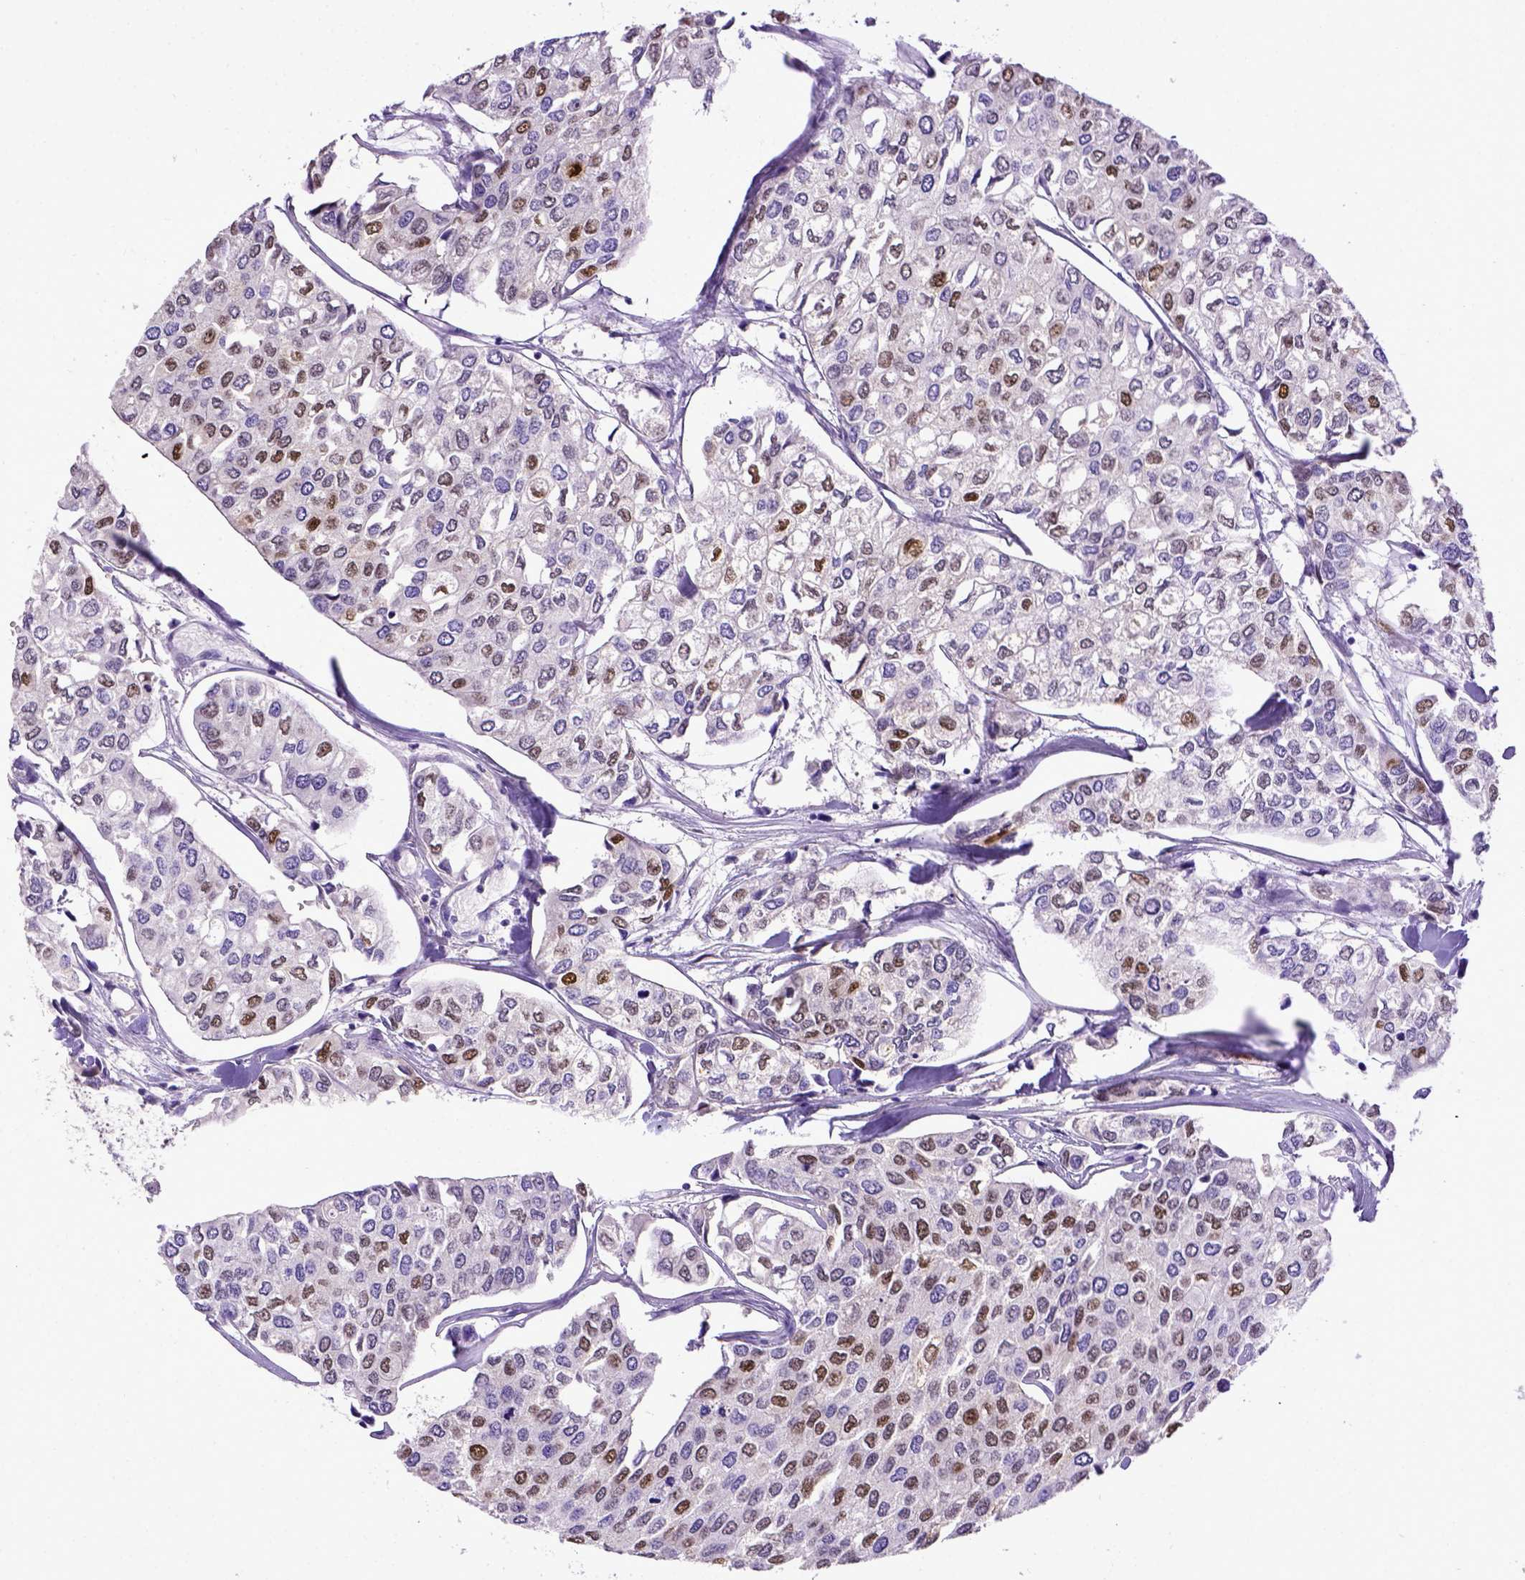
{"staining": {"intensity": "moderate", "quantity": "25%-75%", "location": "nuclear"}, "tissue": "urothelial cancer", "cell_type": "Tumor cells", "image_type": "cancer", "snomed": [{"axis": "morphology", "description": "Urothelial carcinoma, High grade"}, {"axis": "topography", "description": "Urinary bladder"}], "caption": "Immunohistochemical staining of high-grade urothelial carcinoma displays moderate nuclear protein positivity in about 25%-75% of tumor cells.", "gene": "CDKN1A", "patient": {"sex": "male", "age": 73}}